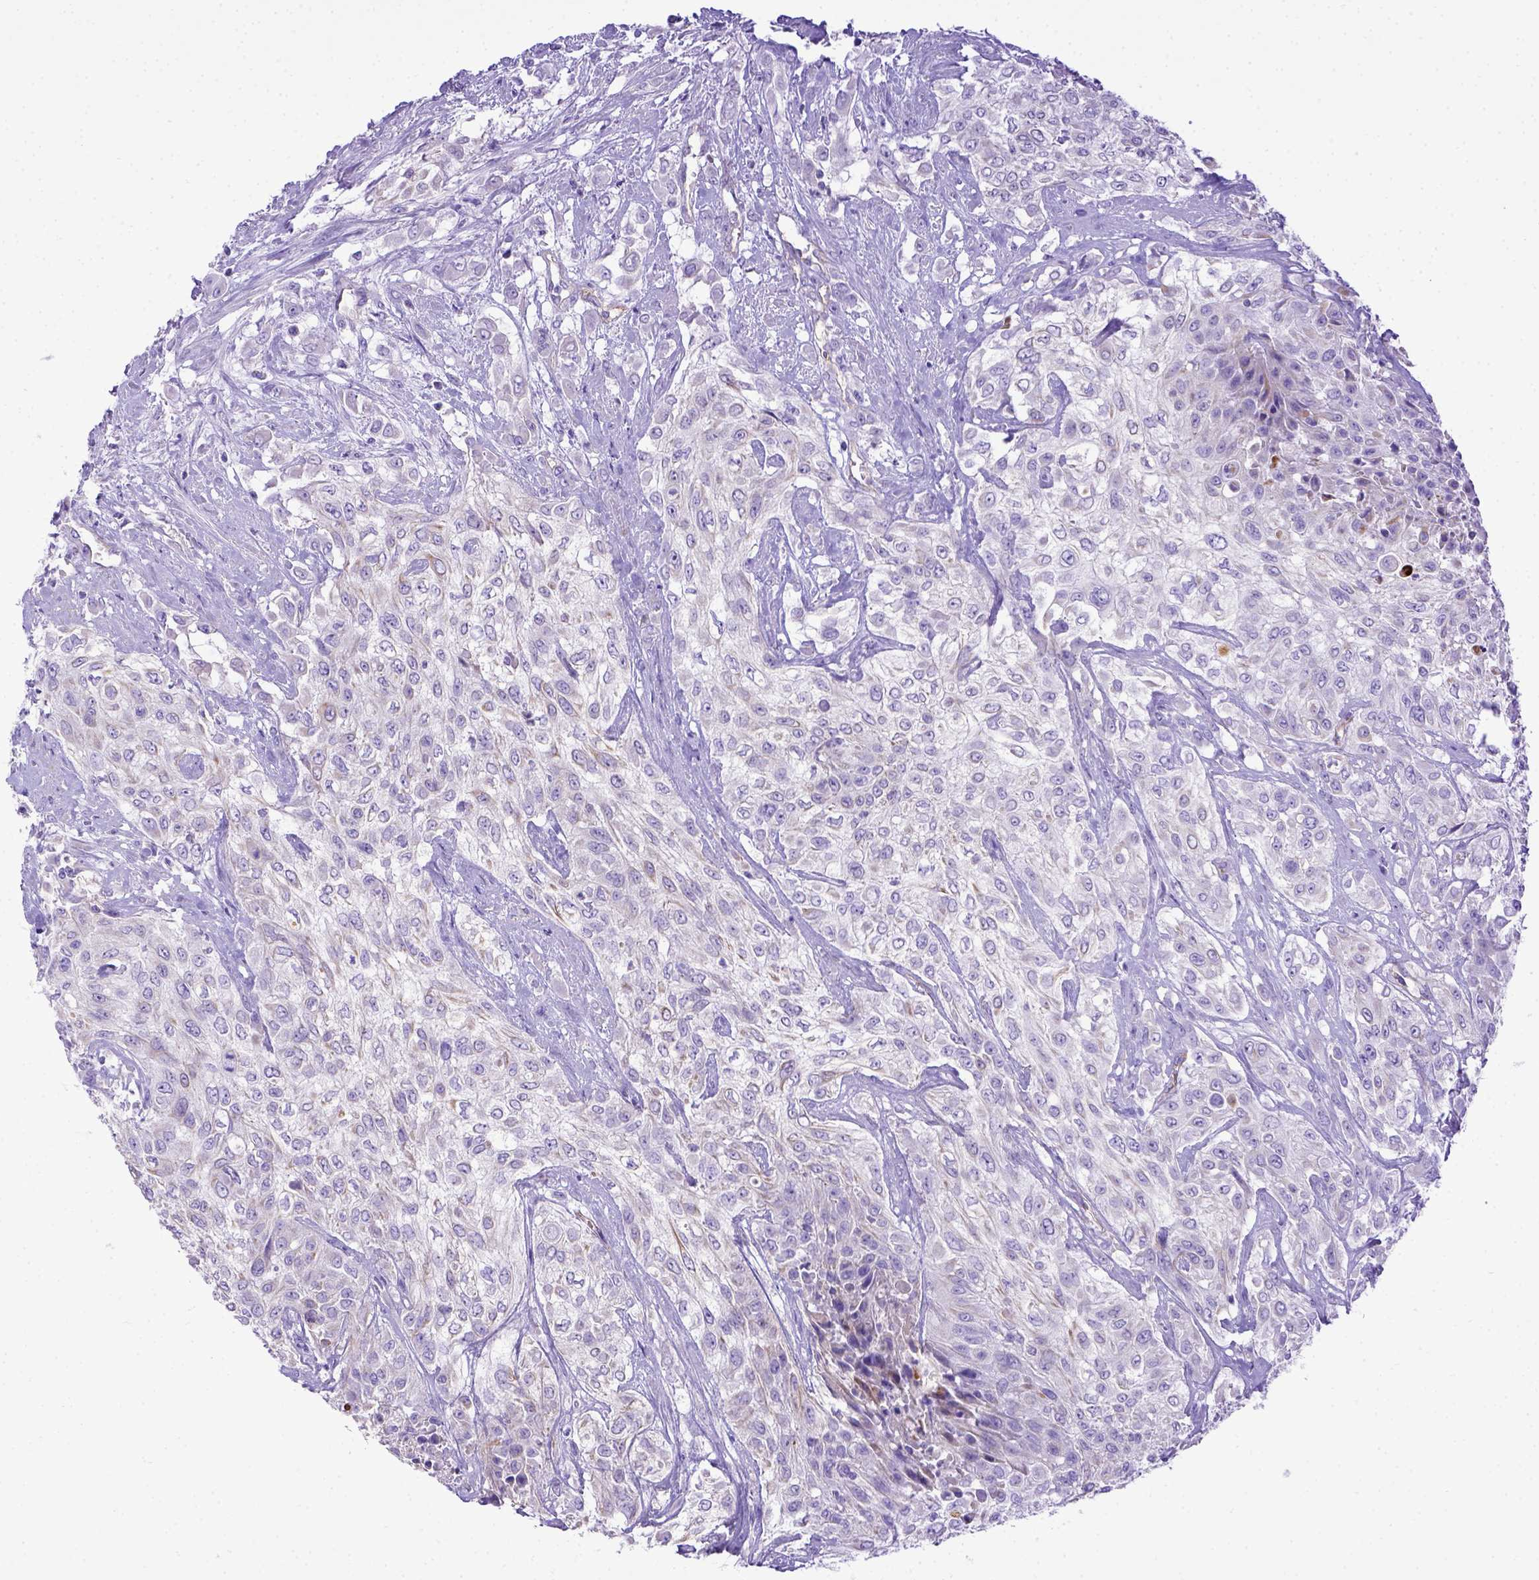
{"staining": {"intensity": "weak", "quantity": "25%-75%", "location": "cytoplasmic/membranous"}, "tissue": "urothelial cancer", "cell_type": "Tumor cells", "image_type": "cancer", "snomed": [{"axis": "morphology", "description": "Urothelial carcinoma, High grade"}, {"axis": "topography", "description": "Urinary bladder"}], "caption": "Immunohistochemical staining of urothelial carcinoma (high-grade) displays weak cytoplasmic/membranous protein expression in about 25%-75% of tumor cells.", "gene": "LRRC18", "patient": {"sex": "male", "age": 57}}